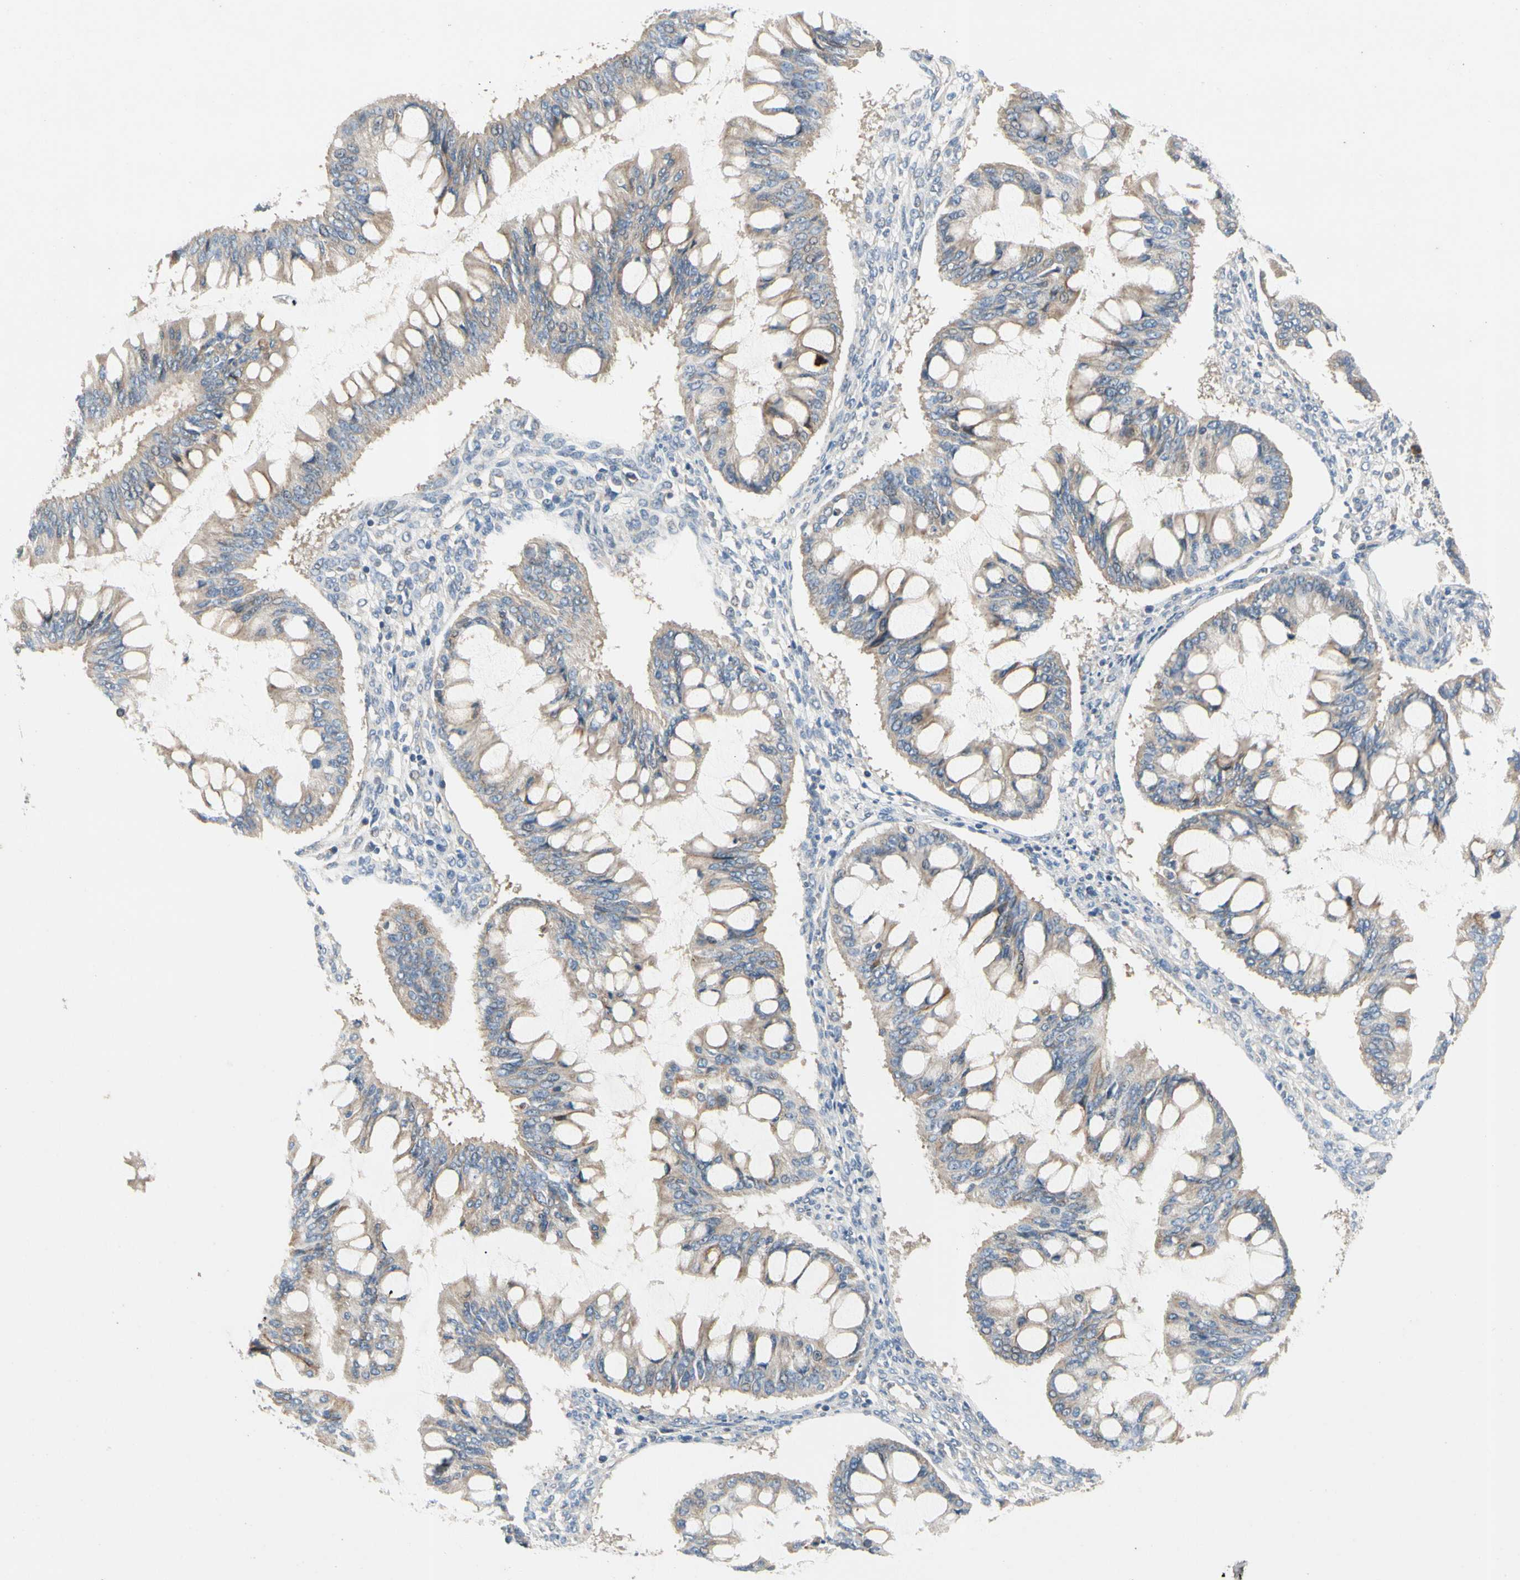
{"staining": {"intensity": "weak", "quantity": ">75%", "location": "cytoplasmic/membranous"}, "tissue": "ovarian cancer", "cell_type": "Tumor cells", "image_type": "cancer", "snomed": [{"axis": "morphology", "description": "Cystadenocarcinoma, mucinous, NOS"}, {"axis": "topography", "description": "Ovary"}], "caption": "A brown stain labels weak cytoplasmic/membranous expression of a protein in human ovarian cancer (mucinous cystadenocarcinoma) tumor cells. The protein of interest is stained brown, and the nuclei are stained in blue (DAB (3,3'-diaminobenzidine) IHC with brightfield microscopy, high magnification).", "gene": "KLHDC8B", "patient": {"sex": "female", "age": 73}}